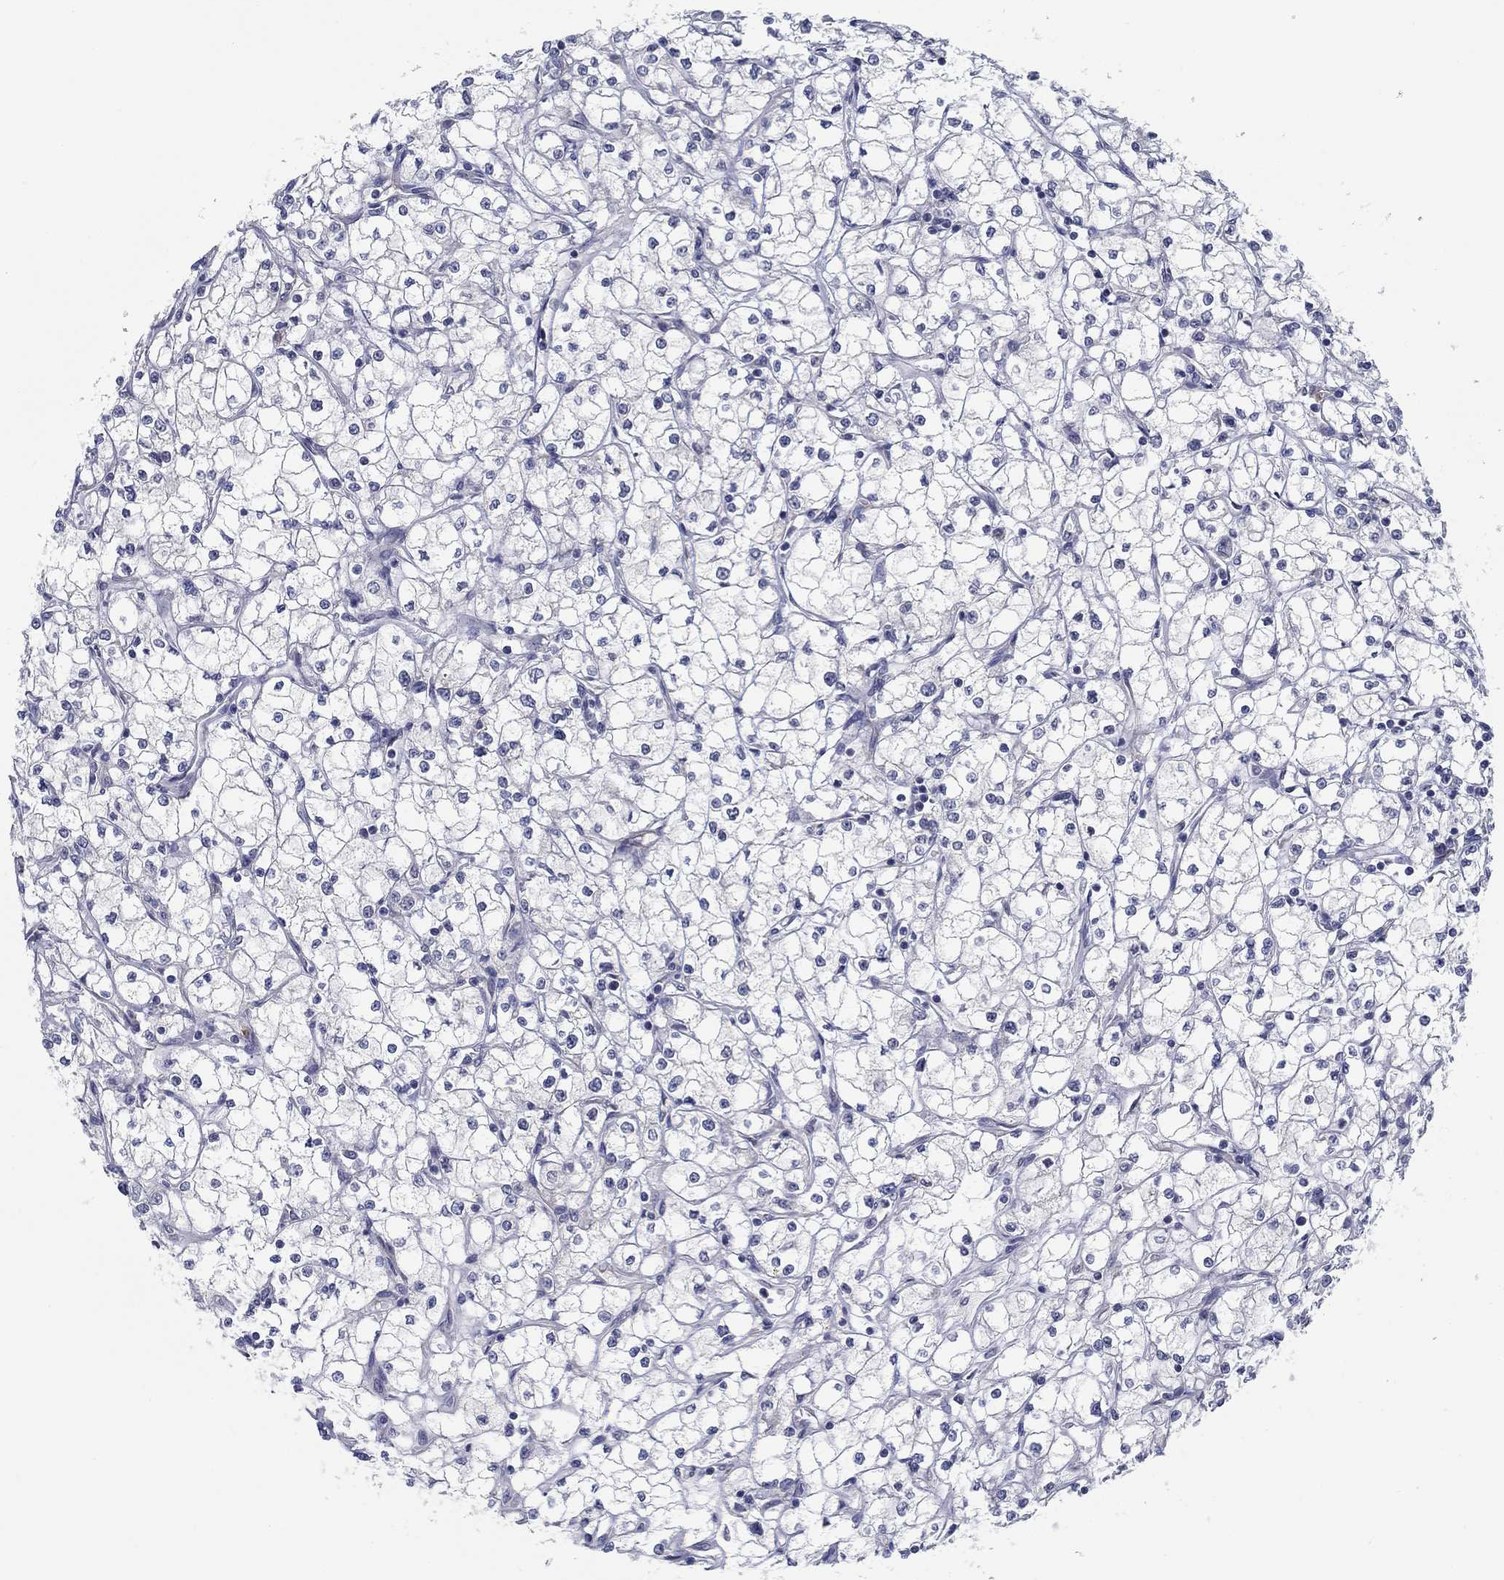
{"staining": {"intensity": "negative", "quantity": "none", "location": "none"}, "tissue": "renal cancer", "cell_type": "Tumor cells", "image_type": "cancer", "snomed": [{"axis": "morphology", "description": "Adenocarcinoma, NOS"}, {"axis": "topography", "description": "Kidney"}], "caption": "Immunohistochemistry of renal cancer (adenocarcinoma) exhibits no staining in tumor cells.", "gene": "FXR1", "patient": {"sex": "male", "age": 67}}